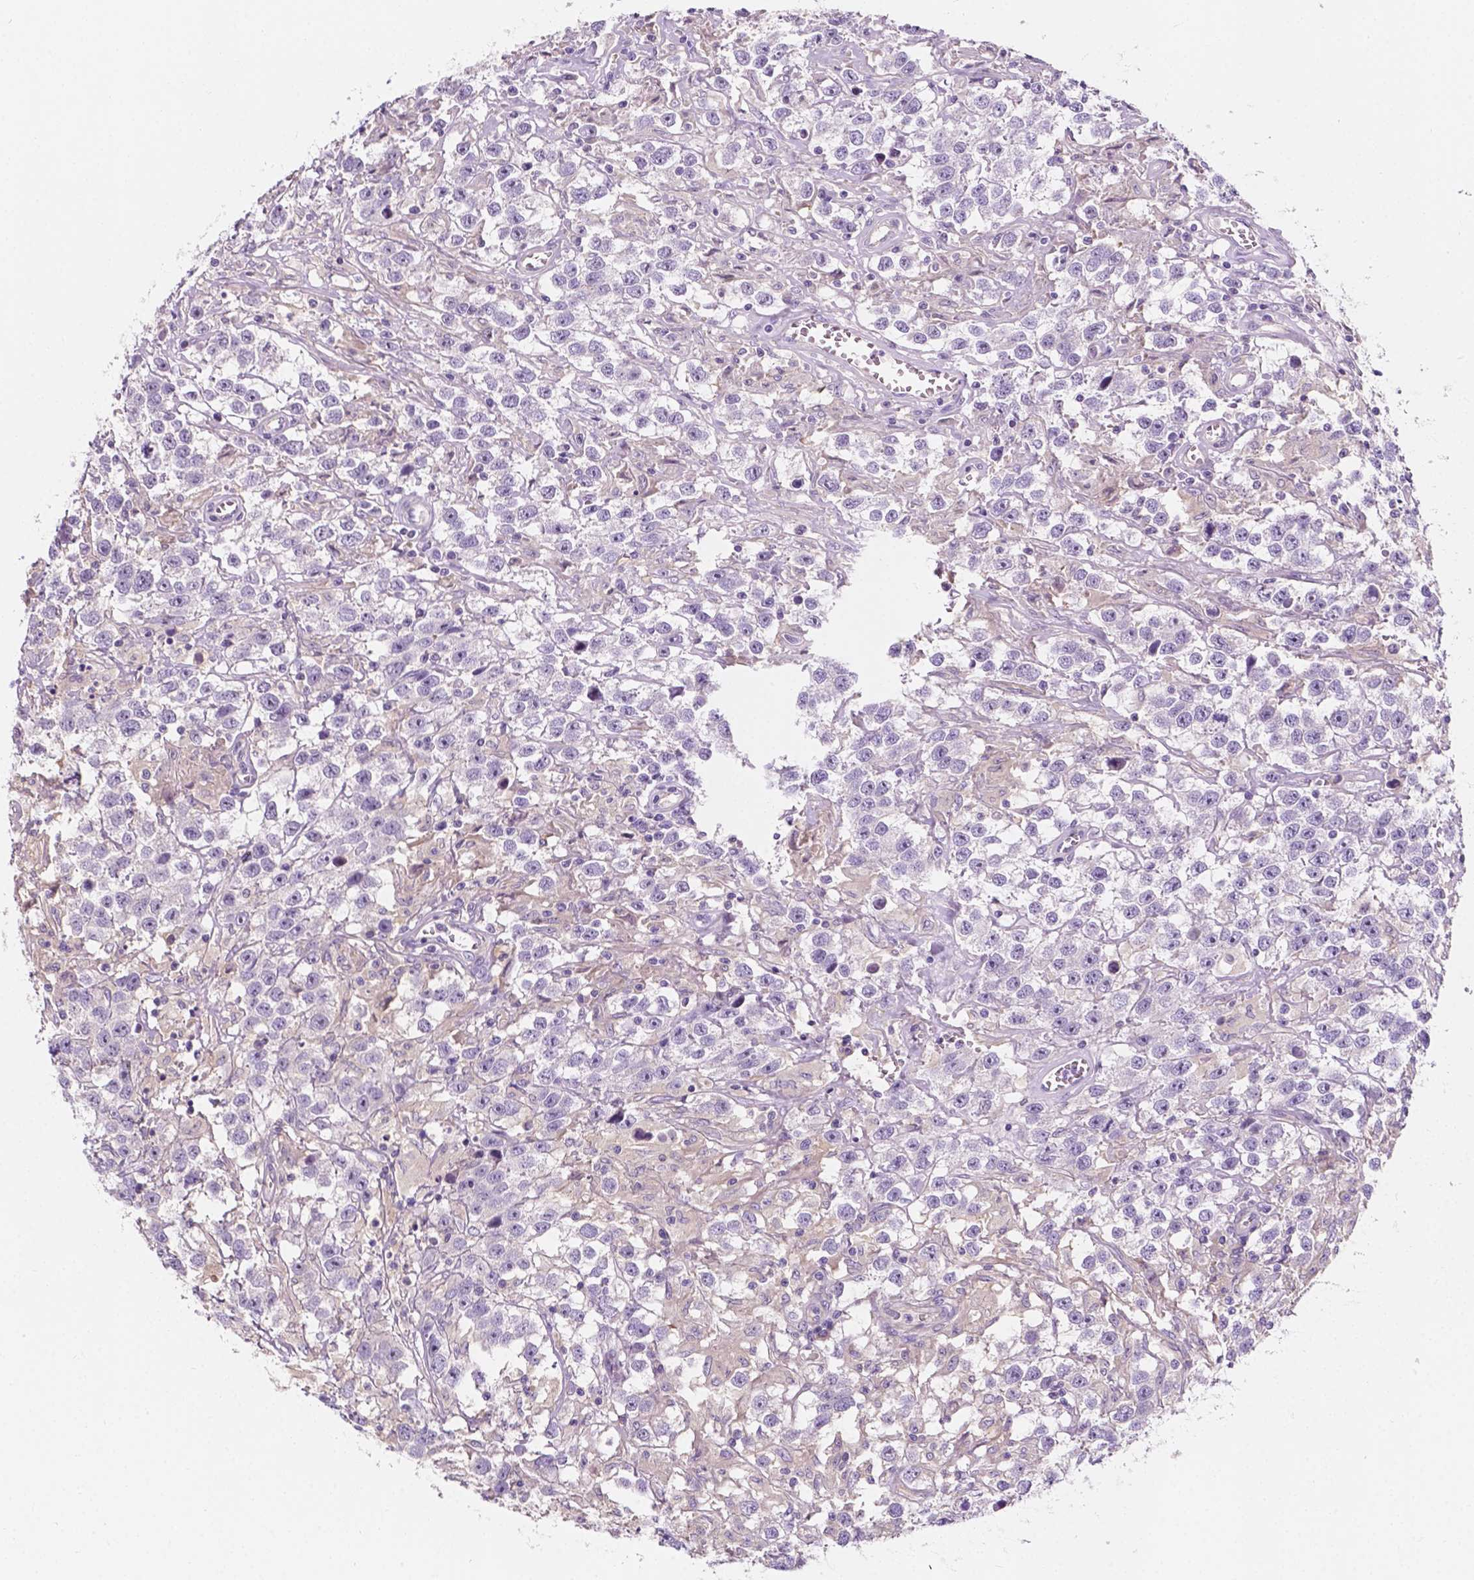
{"staining": {"intensity": "negative", "quantity": "none", "location": "none"}, "tissue": "testis cancer", "cell_type": "Tumor cells", "image_type": "cancer", "snomed": [{"axis": "morphology", "description": "Seminoma, NOS"}, {"axis": "topography", "description": "Testis"}], "caption": "This is an immunohistochemistry micrograph of human seminoma (testis). There is no positivity in tumor cells.", "gene": "SIRT2", "patient": {"sex": "male", "age": 43}}